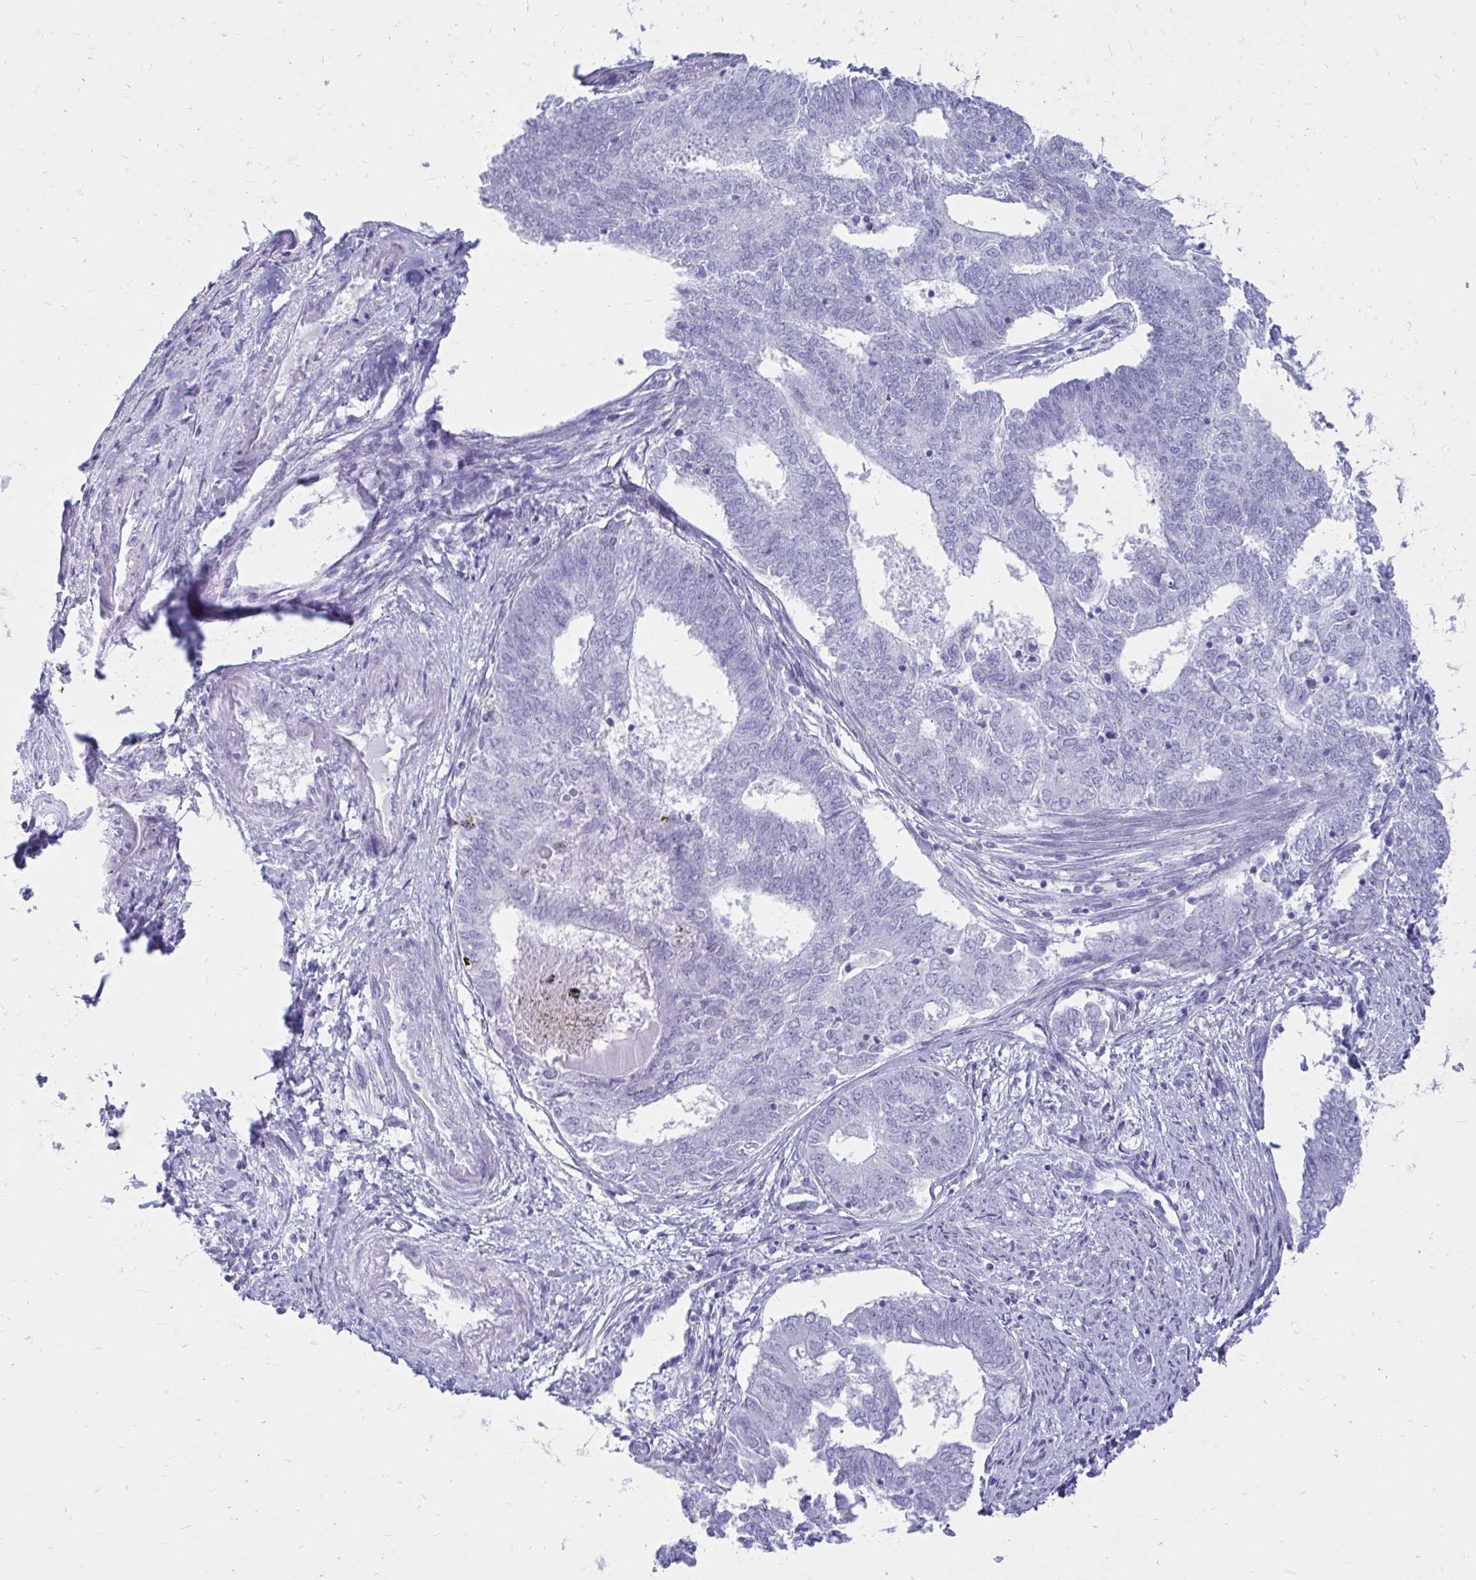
{"staining": {"intensity": "negative", "quantity": "none", "location": "none"}, "tissue": "endometrial cancer", "cell_type": "Tumor cells", "image_type": "cancer", "snomed": [{"axis": "morphology", "description": "Adenocarcinoma, NOS"}, {"axis": "topography", "description": "Endometrium"}], "caption": "Image shows no protein positivity in tumor cells of adenocarcinoma (endometrial) tissue.", "gene": "OR10R2", "patient": {"sex": "female", "age": 62}}